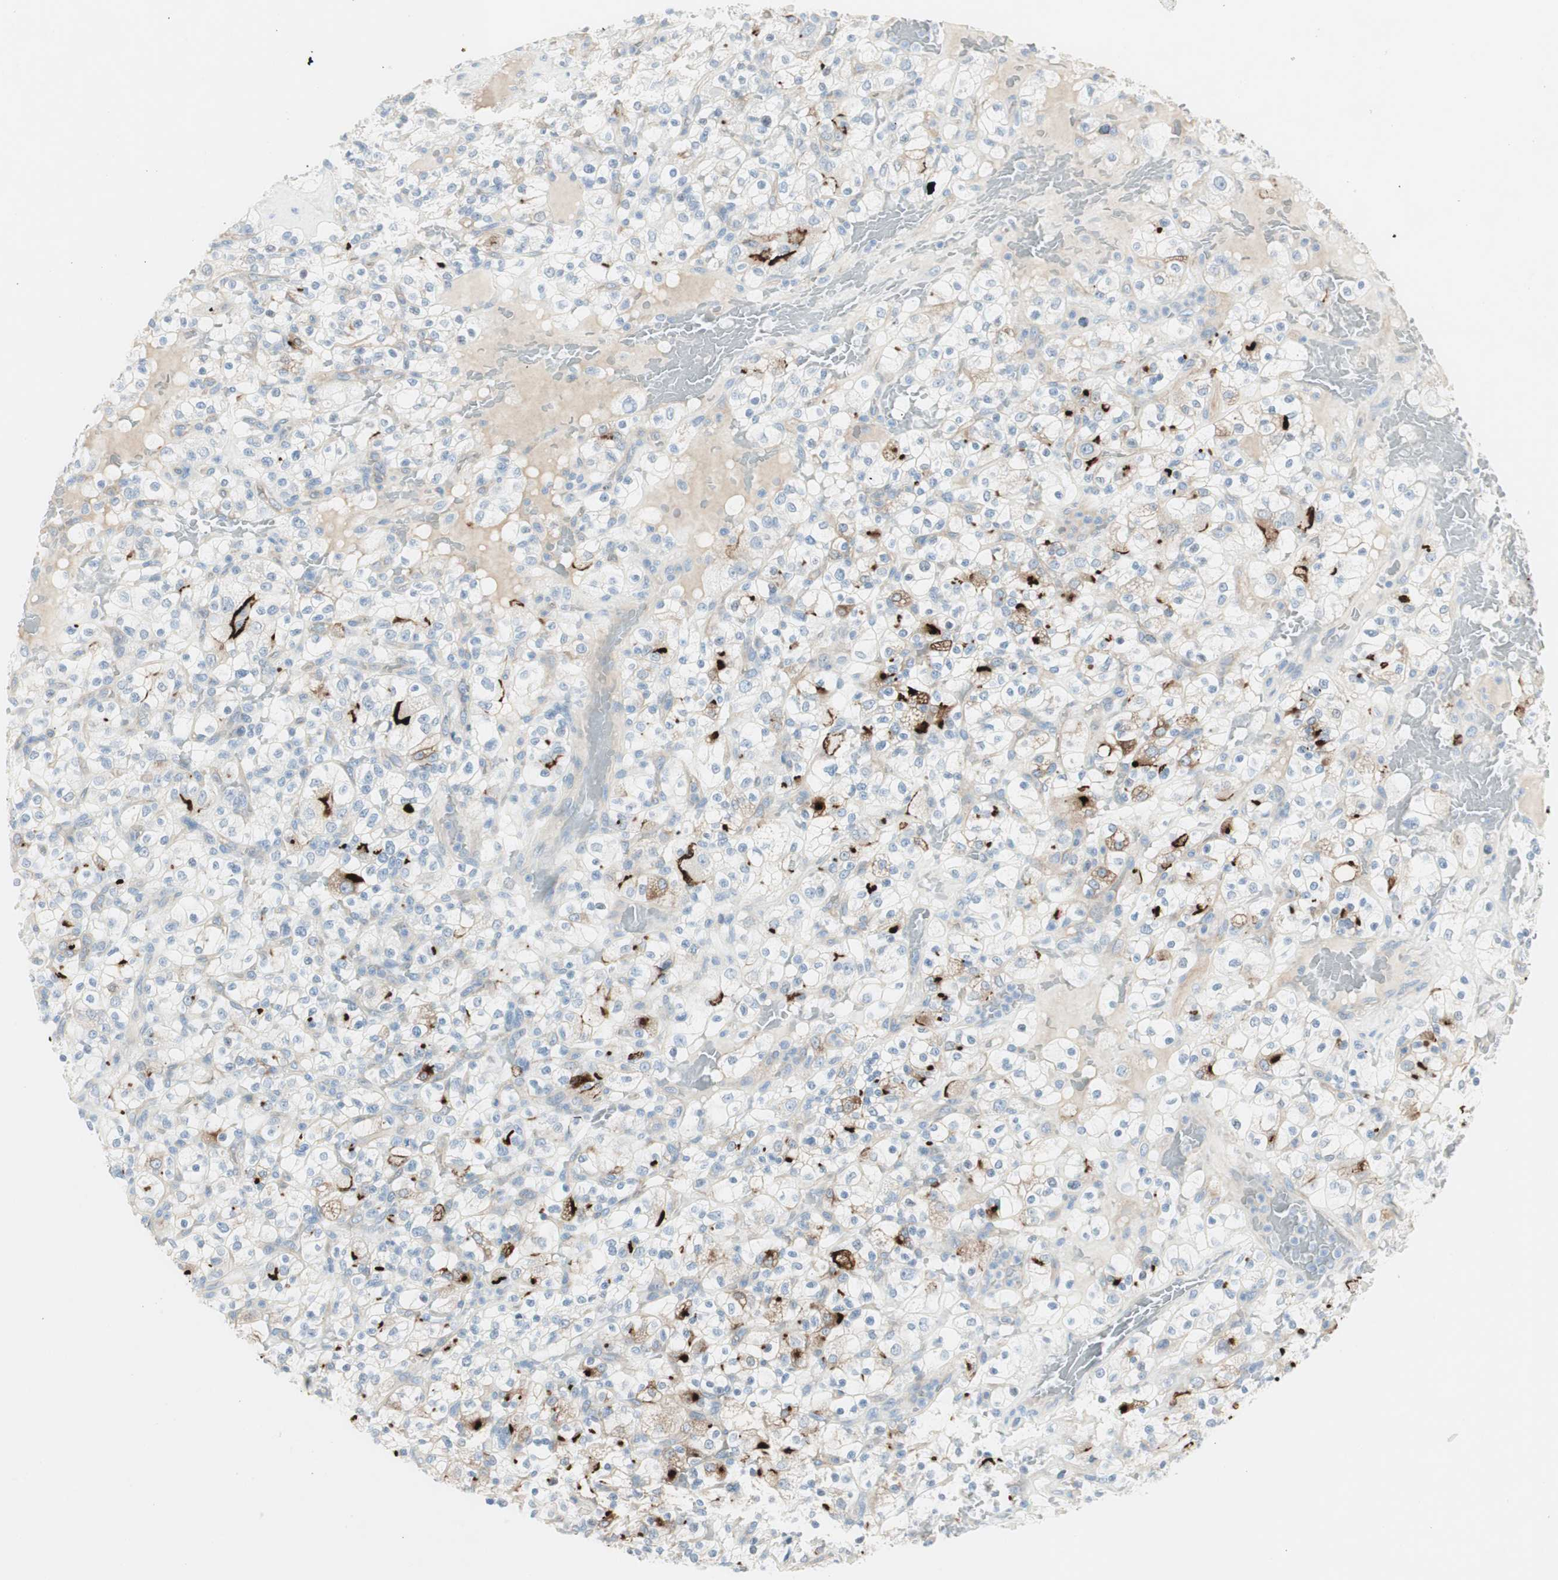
{"staining": {"intensity": "strong", "quantity": "<25%", "location": "cytoplasmic/membranous"}, "tissue": "renal cancer", "cell_type": "Tumor cells", "image_type": "cancer", "snomed": [{"axis": "morphology", "description": "Normal tissue, NOS"}, {"axis": "morphology", "description": "Adenocarcinoma, NOS"}, {"axis": "topography", "description": "Kidney"}], "caption": "Immunohistochemistry of human renal cancer displays medium levels of strong cytoplasmic/membranous expression in about <25% of tumor cells. The protein is stained brown, and the nuclei are stained in blue (DAB IHC with brightfield microscopy, high magnification).", "gene": "CDHR5", "patient": {"sex": "female", "age": 72}}